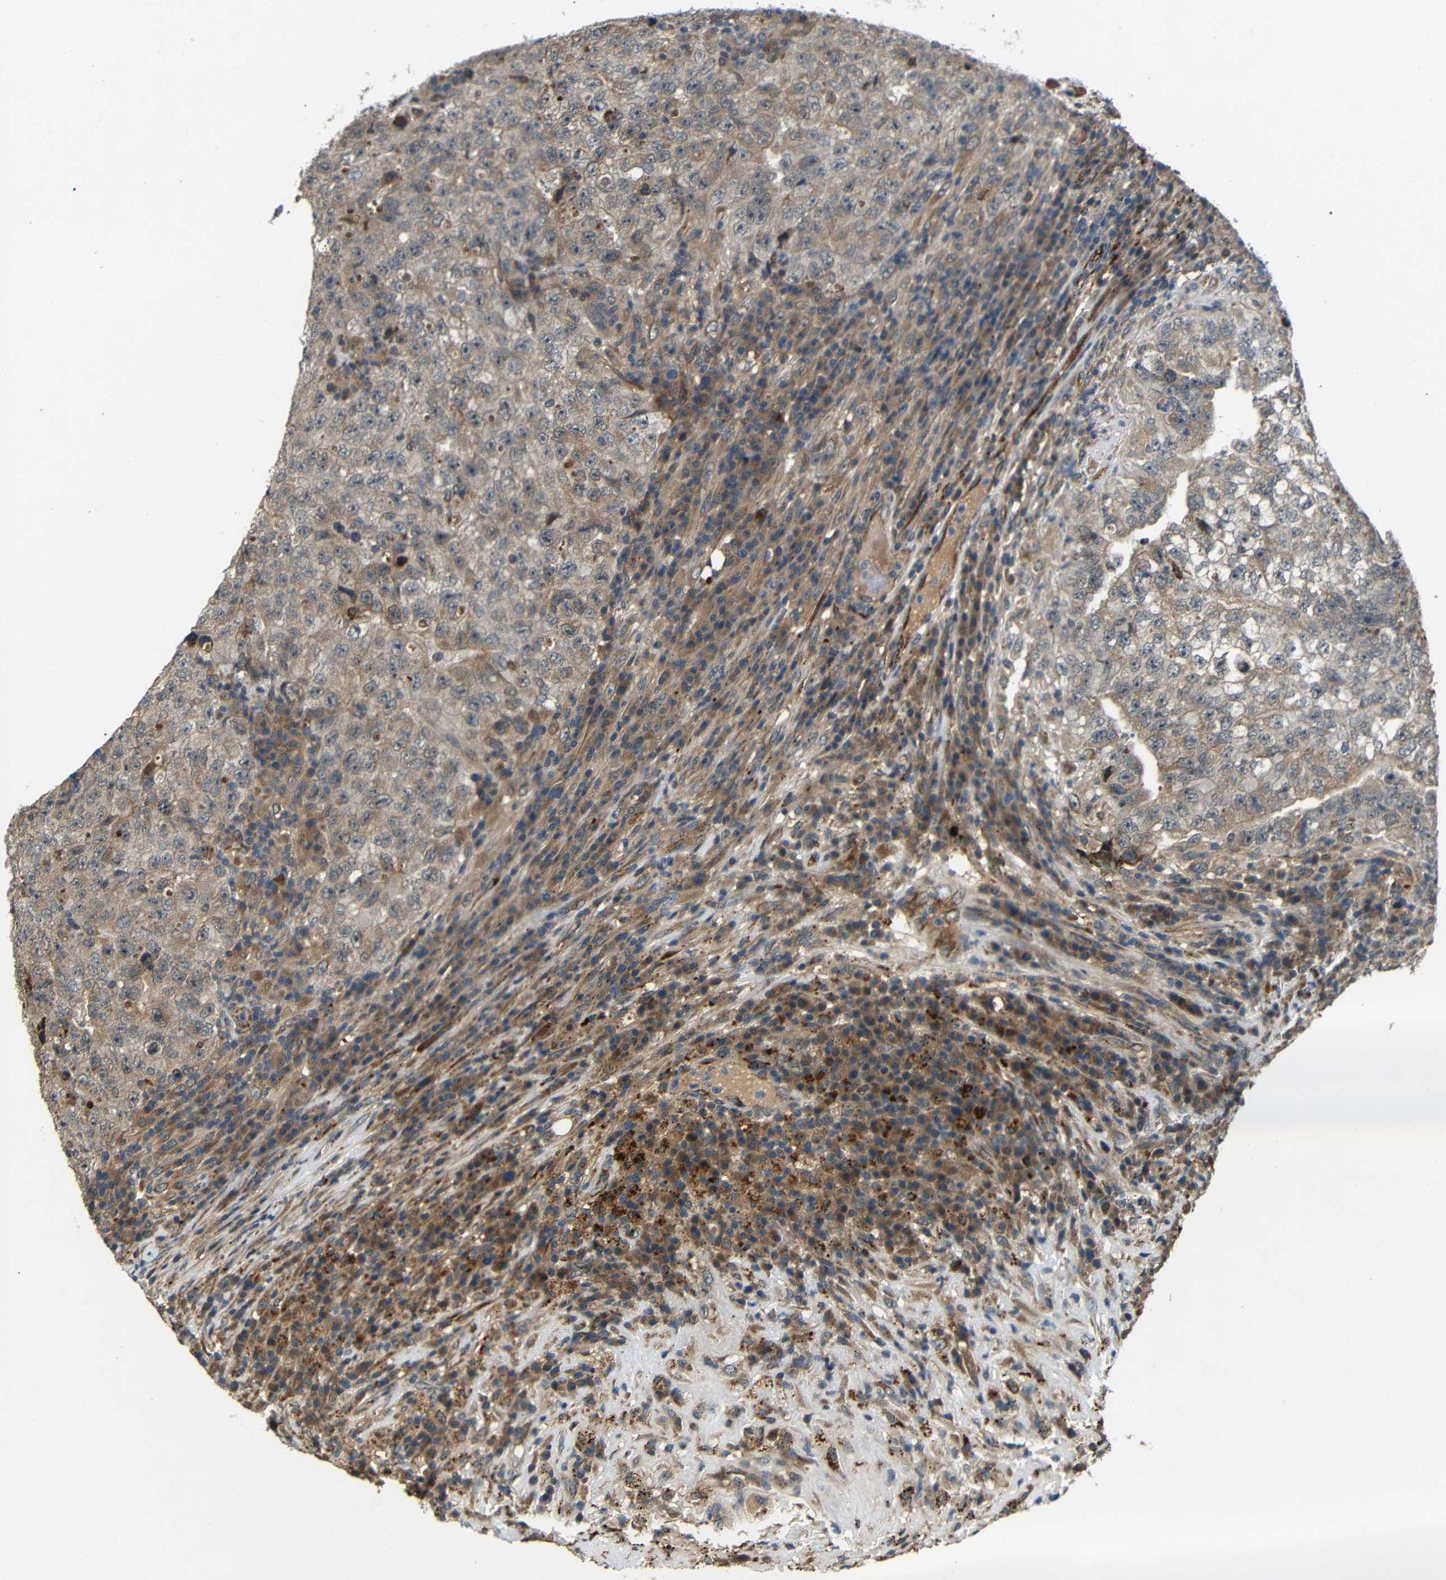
{"staining": {"intensity": "weak", "quantity": ">75%", "location": "cytoplasmic/membranous"}, "tissue": "testis cancer", "cell_type": "Tumor cells", "image_type": "cancer", "snomed": [{"axis": "morphology", "description": "Necrosis, NOS"}, {"axis": "morphology", "description": "Carcinoma, Embryonal, NOS"}, {"axis": "topography", "description": "Testis"}], "caption": "Protein staining displays weak cytoplasmic/membranous positivity in approximately >75% of tumor cells in testis cancer (embryonal carcinoma).", "gene": "ATP7A", "patient": {"sex": "male", "age": 19}}